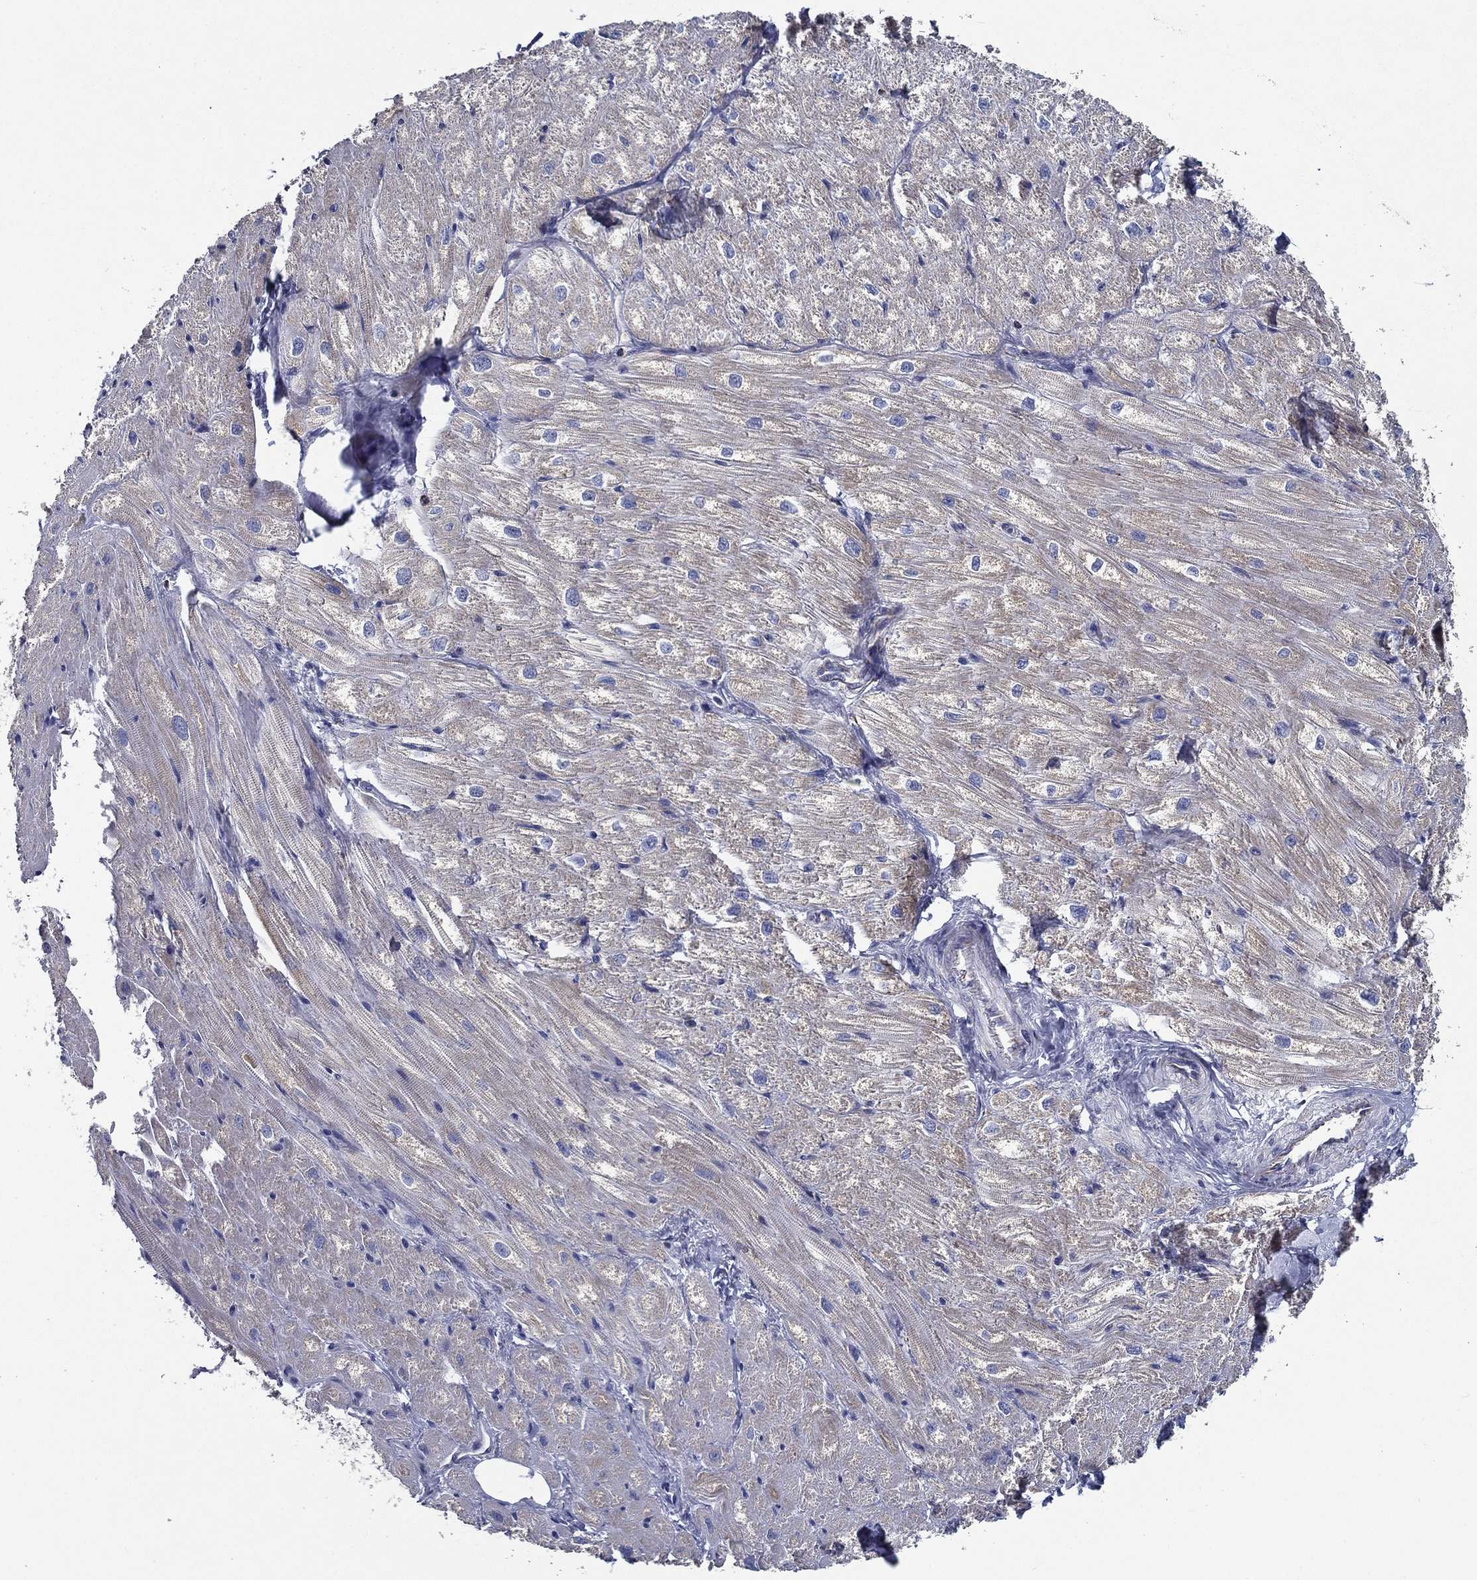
{"staining": {"intensity": "negative", "quantity": "none", "location": "none"}, "tissue": "heart muscle", "cell_type": "Cardiomyocytes", "image_type": "normal", "snomed": [{"axis": "morphology", "description": "Normal tissue, NOS"}, {"axis": "topography", "description": "Heart"}], "caption": "High magnification brightfield microscopy of benign heart muscle stained with DAB (brown) and counterstained with hematoxylin (blue): cardiomyocytes show no significant positivity. The staining is performed using DAB brown chromogen with nuclei counter-stained in using hematoxylin.", "gene": "SFXN1", "patient": {"sex": "male", "age": 57}}